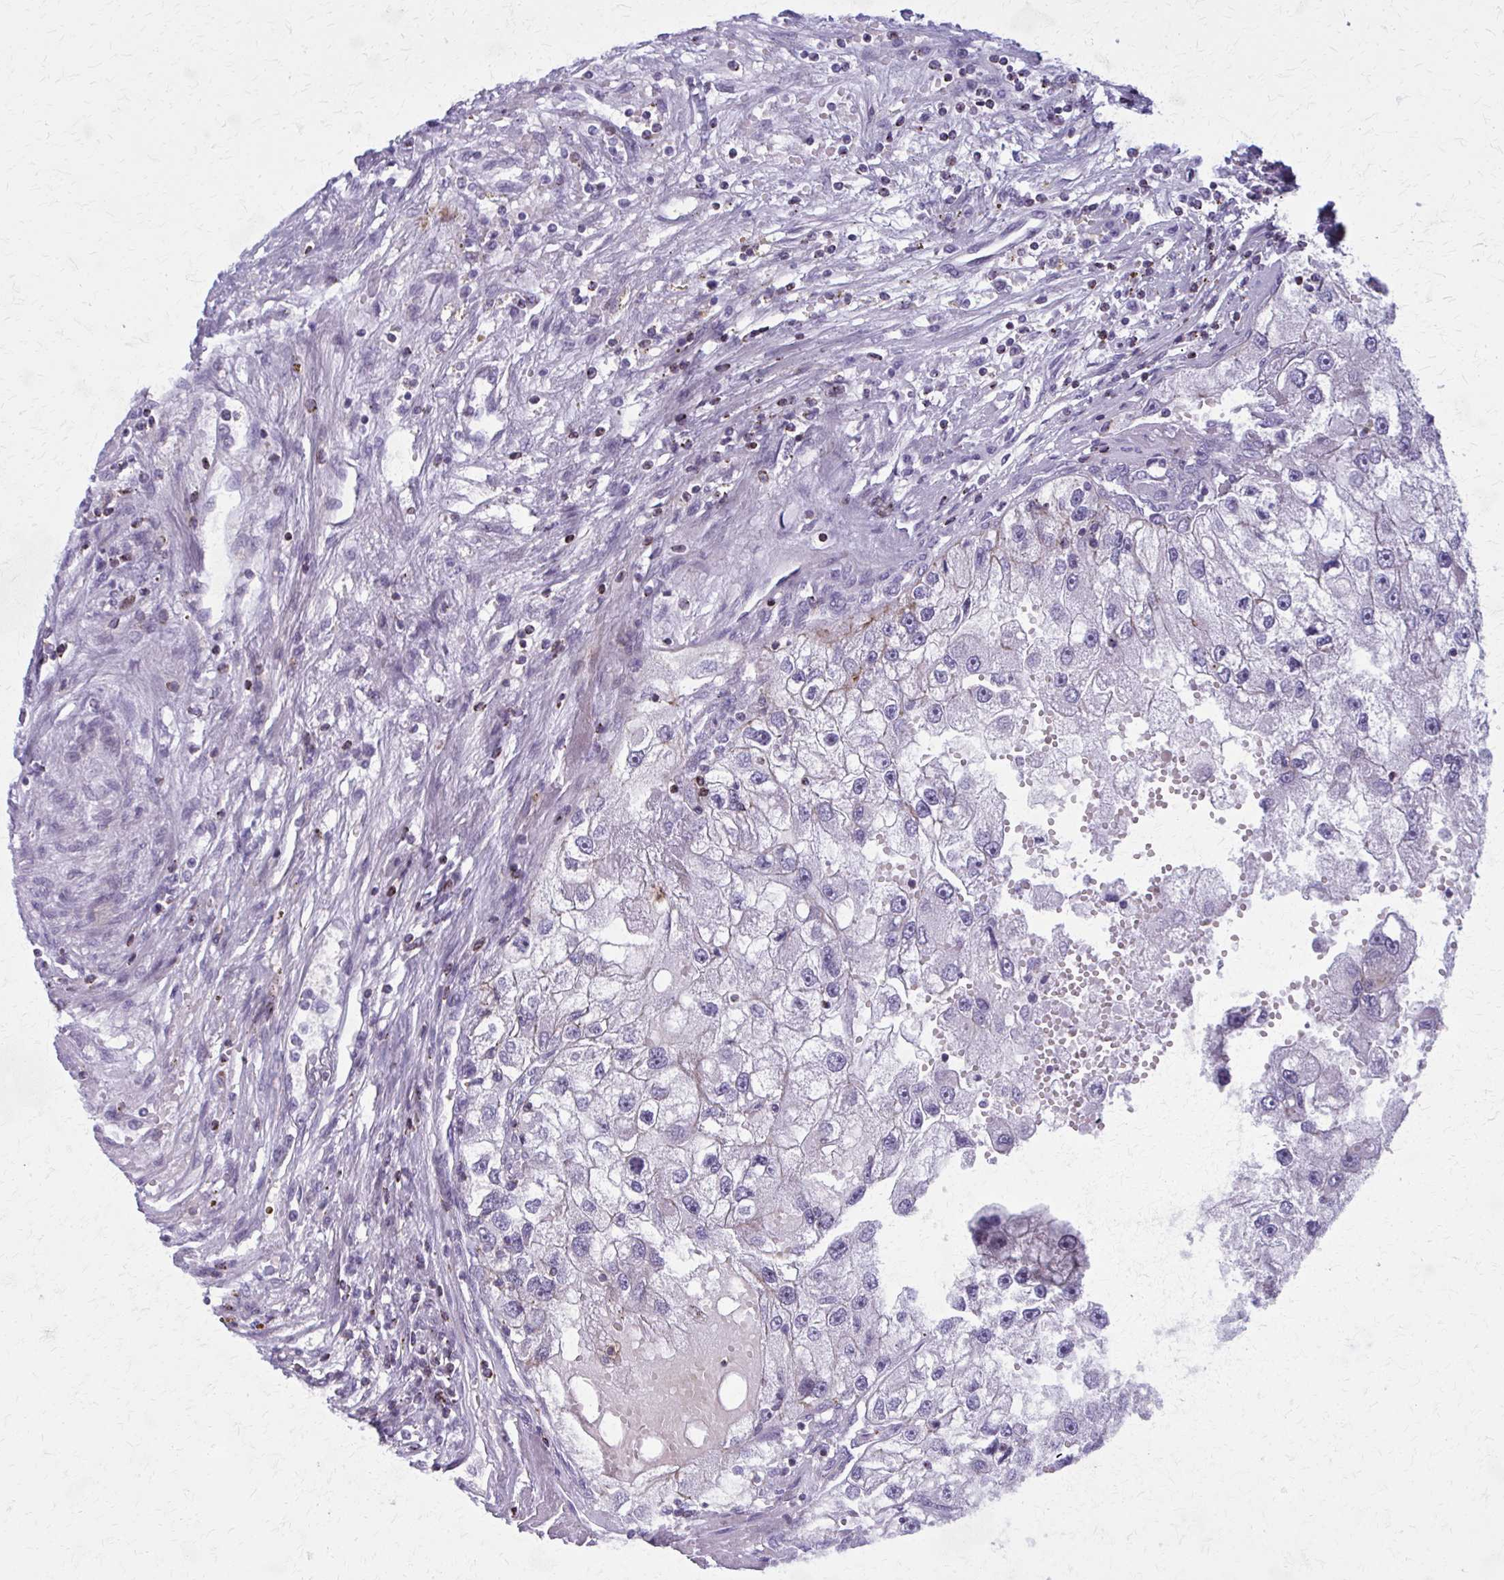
{"staining": {"intensity": "negative", "quantity": "none", "location": "none"}, "tissue": "renal cancer", "cell_type": "Tumor cells", "image_type": "cancer", "snomed": [{"axis": "morphology", "description": "Adenocarcinoma, NOS"}, {"axis": "topography", "description": "Kidney"}], "caption": "DAB immunohistochemical staining of renal cancer exhibits no significant staining in tumor cells.", "gene": "PEDS1", "patient": {"sex": "male", "age": 63}}